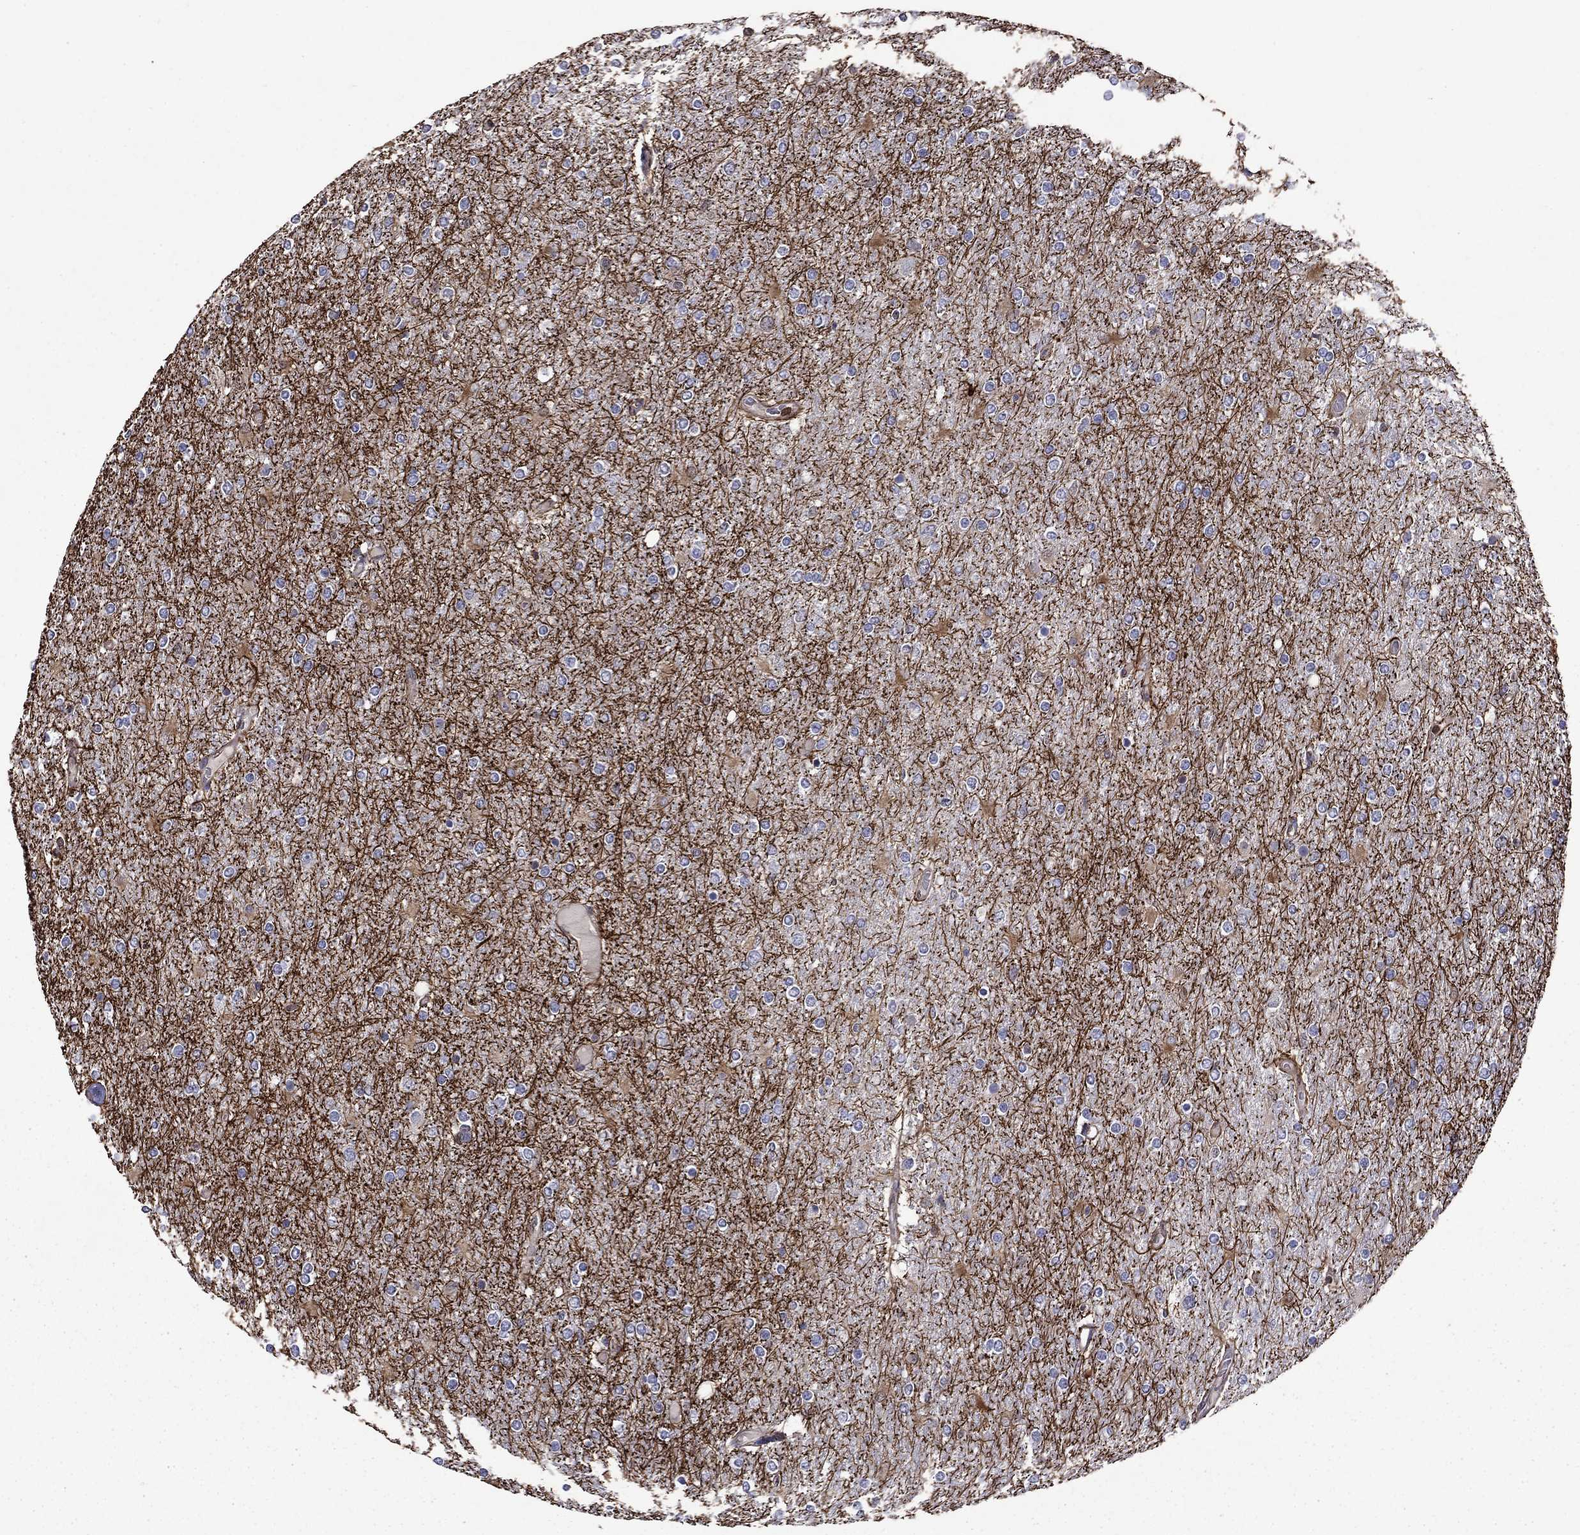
{"staining": {"intensity": "negative", "quantity": "none", "location": "none"}, "tissue": "glioma", "cell_type": "Tumor cells", "image_type": "cancer", "snomed": [{"axis": "morphology", "description": "Glioma, malignant, High grade"}, {"axis": "topography", "description": "Cerebral cortex"}], "caption": "An immunohistochemistry histopathology image of glioma is shown. There is no staining in tumor cells of glioma. Nuclei are stained in blue.", "gene": "APPBP2", "patient": {"sex": "male", "age": 70}}